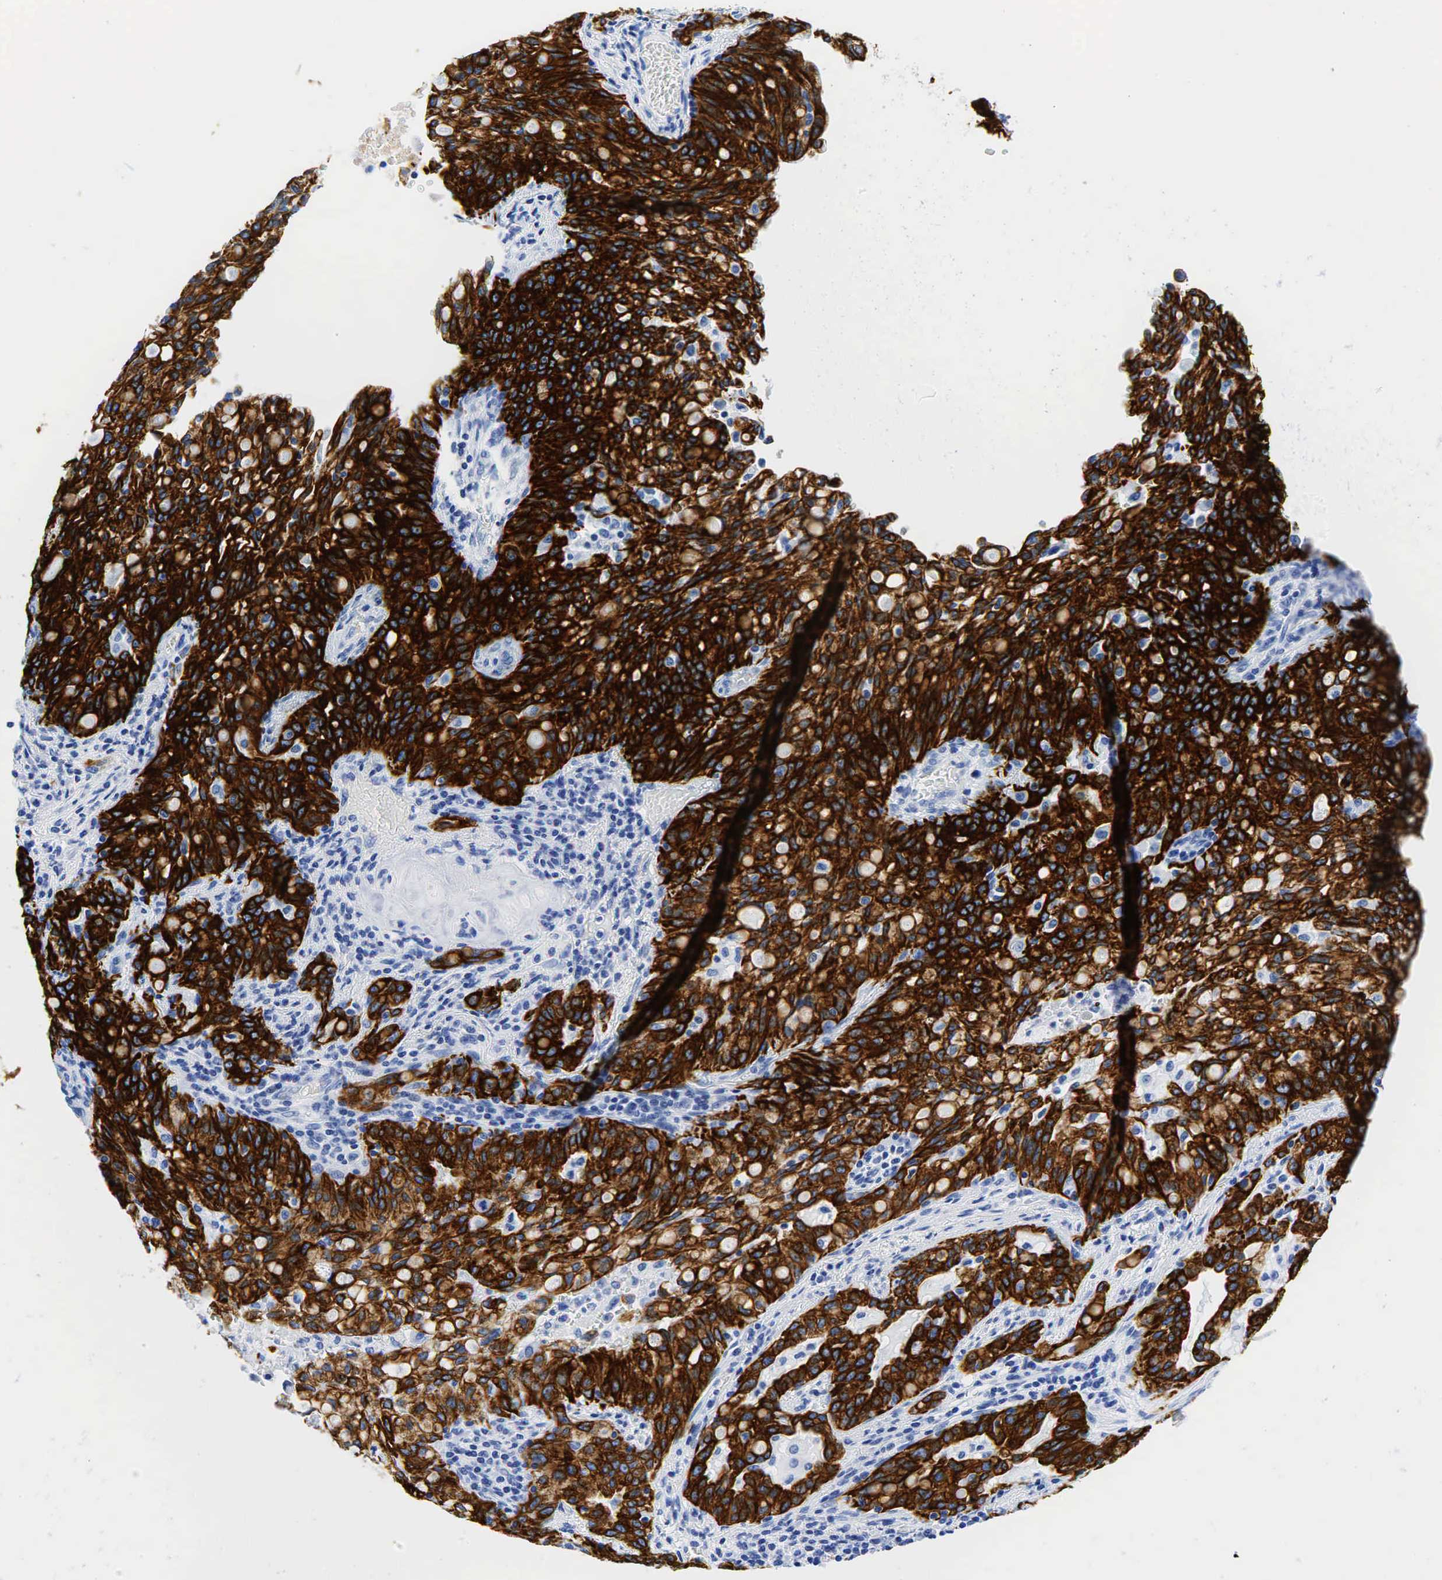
{"staining": {"intensity": "strong", "quantity": ">75%", "location": "cytoplasmic/membranous"}, "tissue": "lung cancer", "cell_type": "Tumor cells", "image_type": "cancer", "snomed": [{"axis": "morphology", "description": "Adenocarcinoma, NOS"}, {"axis": "topography", "description": "Lung"}], "caption": "Protein staining of adenocarcinoma (lung) tissue displays strong cytoplasmic/membranous staining in about >75% of tumor cells.", "gene": "KRT18", "patient": {"sex": "female", "age": 44}}